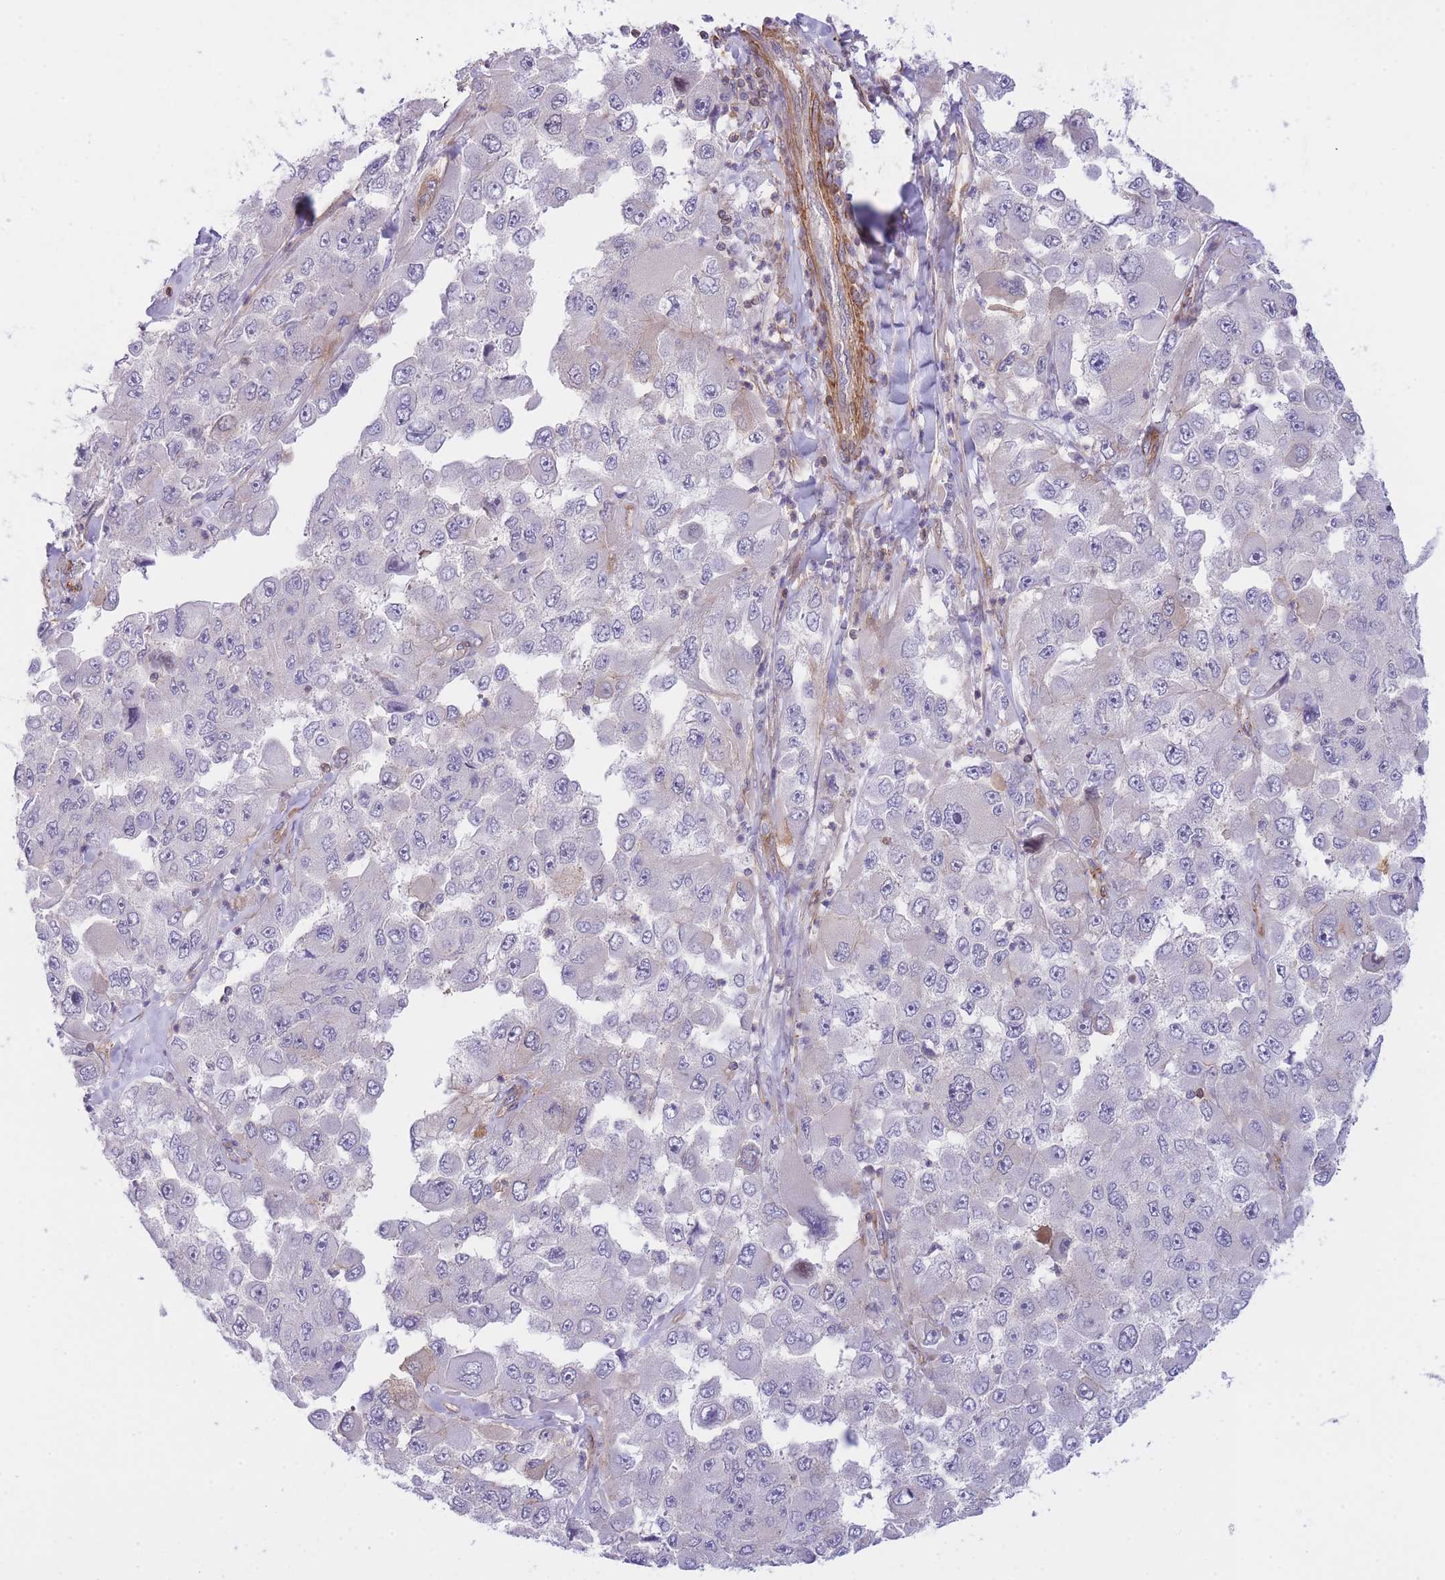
{"staining": {"intensity": "negative", "quantity": "none", "location": "none"}, "tissue": "melanoma", "cell_type": "Tumor cells", "image_type": "cancer", "snomed": [{"axis": "morphology", "description": "Malignant melanoma, Metastatic site"}, {"axis": "topography", "description": "Lymph node"}], "caption": "Tumor cells show no significant expression in melanoma.", "gene": "CDC25B", "patient": {"sex": "male", "age": 62}}